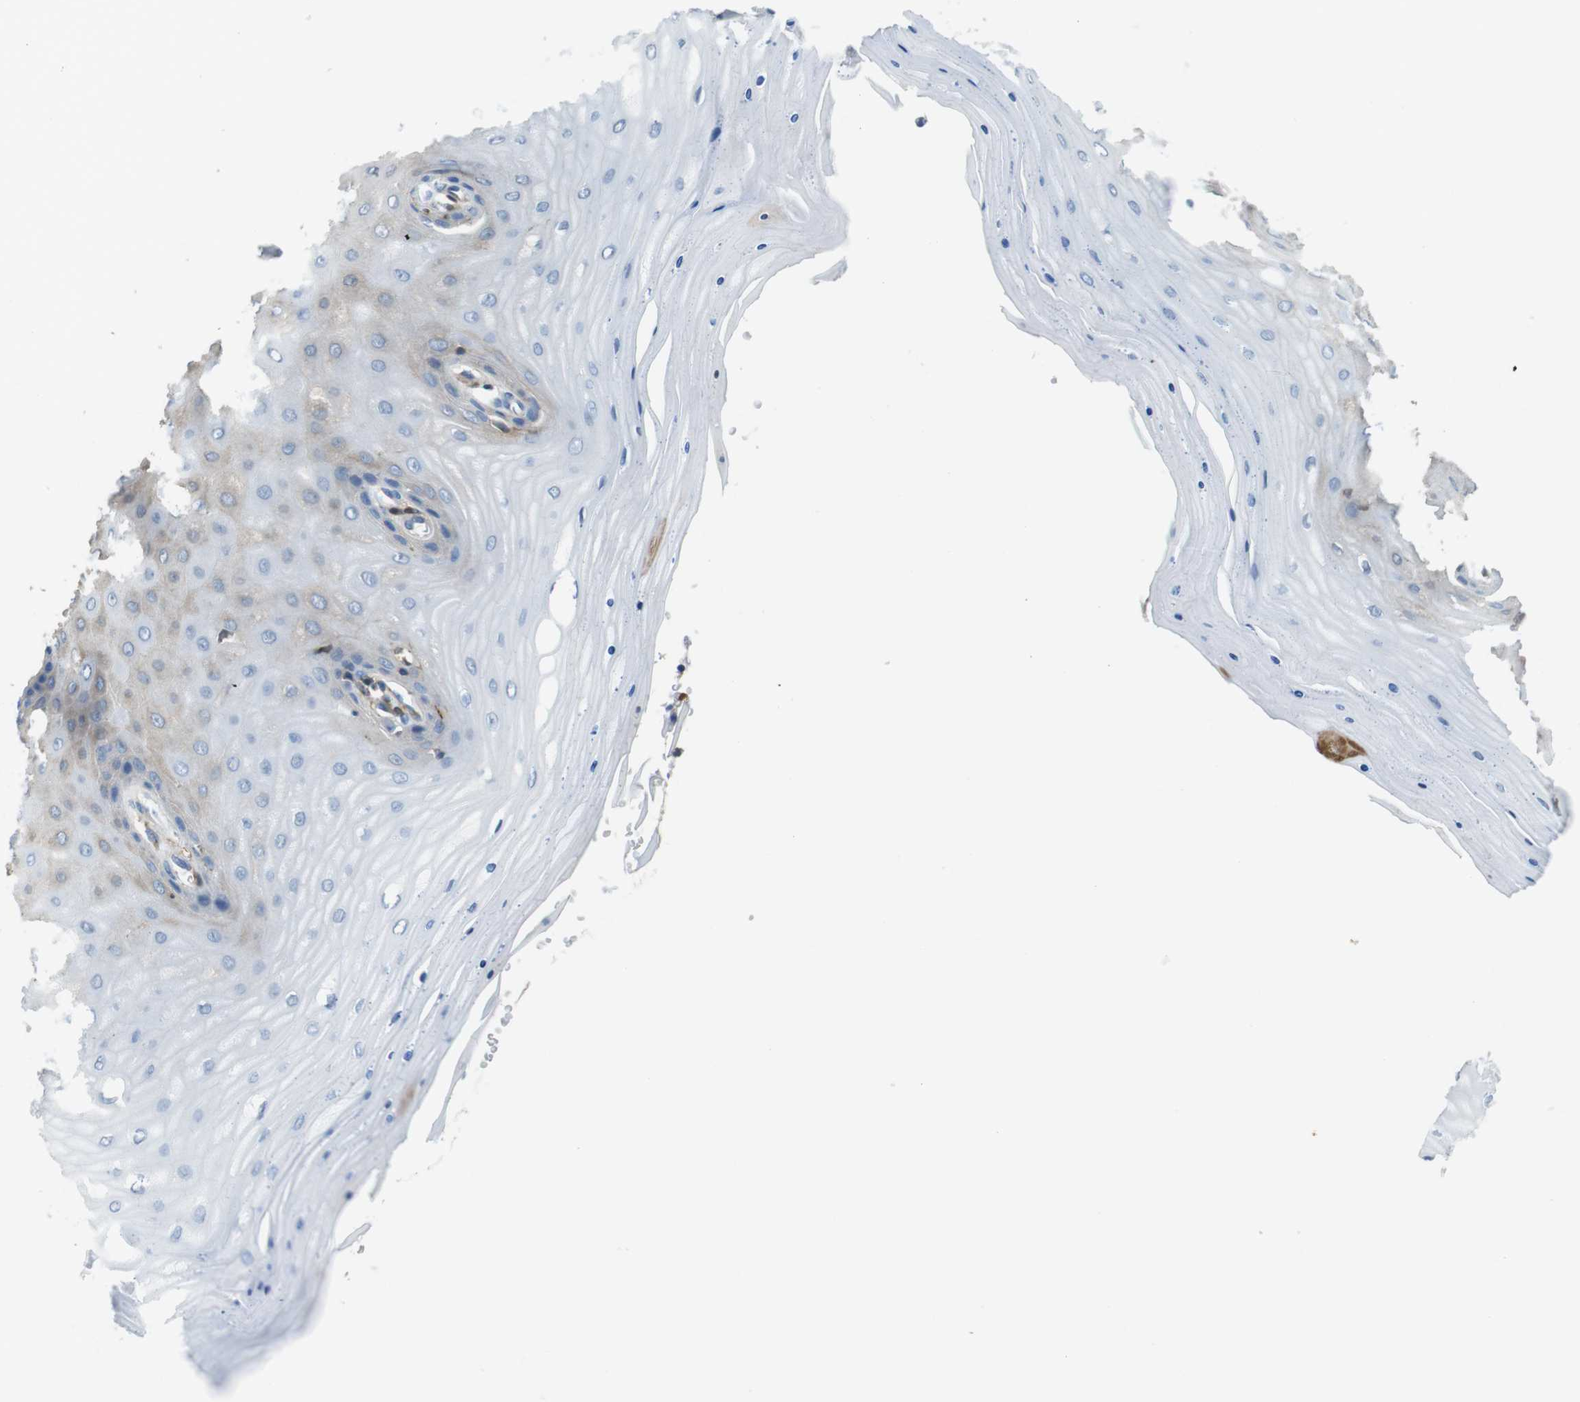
{"staining": {"intensity": "negative", "quantity": "none", "location": "none"}, "tissue": "cervix", "cell_type": "Glandular cells", "image_type": "normal", "snomed": [{"axis": "morphology", "description": "Normal tissue, NOS"}, {"axis": "topography", "description": "Cervix"}], "caption": "This is an immunohistochemistry image of benign human cervix. There is no positivity in glandular cells.", "gene": "TMPRSS15", "patient": {"sex": "female", "age": 55}}